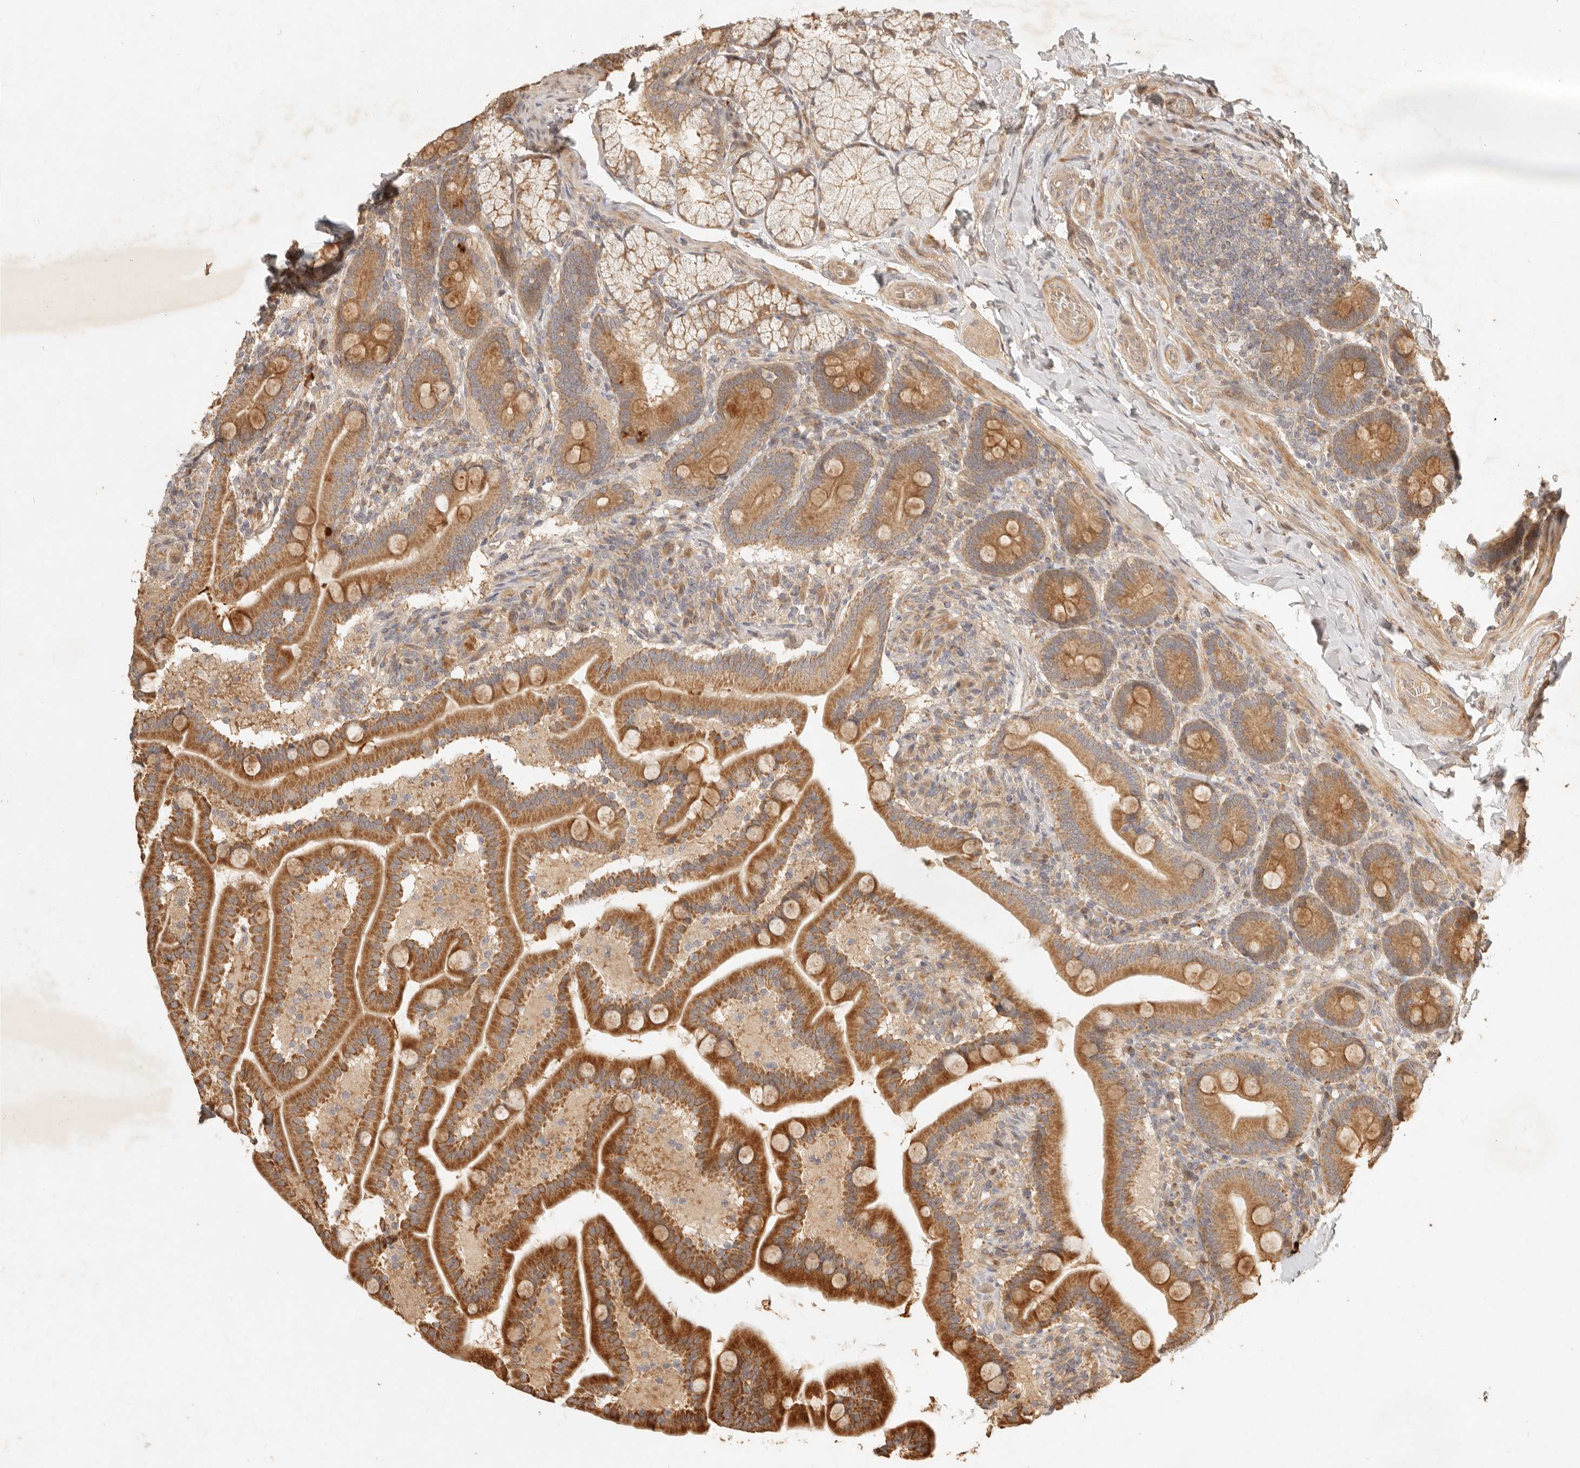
{"staining": {"intensity": "strong", "quantity": "25%-75%", "location": "cytoplasmic/membranous"}, "tissue": "duodenum", "cell_type": "Glandular cells", "image_type": "normal", "snomed": [{"axis": "morphology", "description": "Normal tissue, NOS"}, {"axis": "topography", "description": "Duodenum"}], "caption": "Duodenum stained with DAB (3,3'-diaminobenzidine) IHC demonstrates high levels of strong cytoplasmic/membranous positivity in approximately 25%-75% of glandular cells. (IHC, brightfield microscopy, high magnification).", "gene": "CLEC4C", "patient": {"sex": "male", "age": 54}}